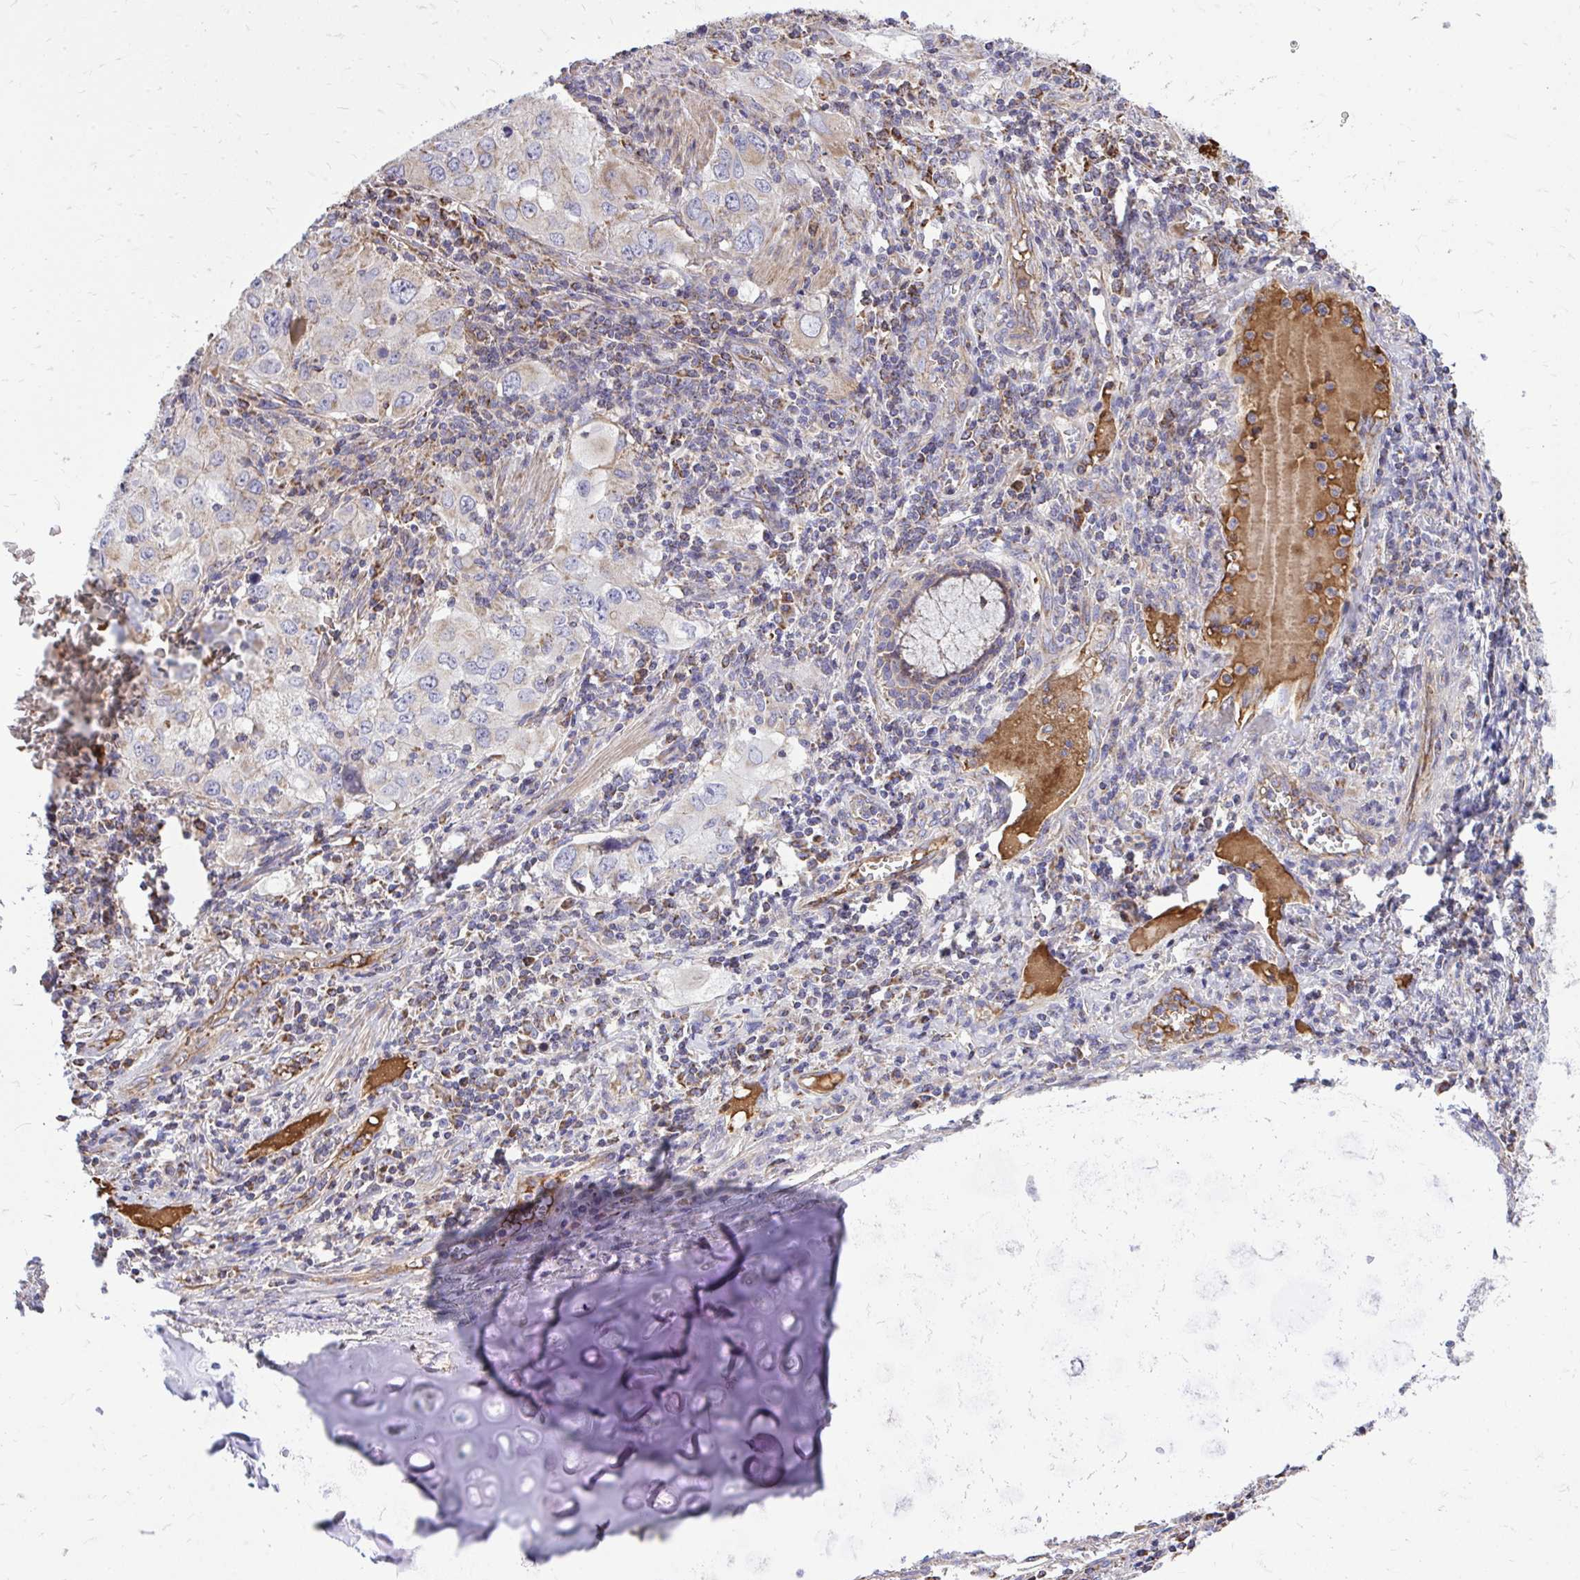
{"staining": {"intensity": "weak", "quantity": "<25%", "location": "cytoplasmic/membranous"}, "tissue": "lung cancer", "cell_type": "Tumor cells", "image_type": "cancer", "snomed": [{"axis": "morphology", "description": "Adenocarcinoma, NOS"}, {"axis": "morphology", "description": "Adenocarcinoma, metastatic, NOS"}, {"axis": "topography", "description": "Lymph node"}, {"axis": "topography", "description": "Lung"}], "caption": "Tumor cells are negative for brown protein staining in lung cancer.", "gene": "ATP13A2", "patient": {"sex": "female", "age": 42}}